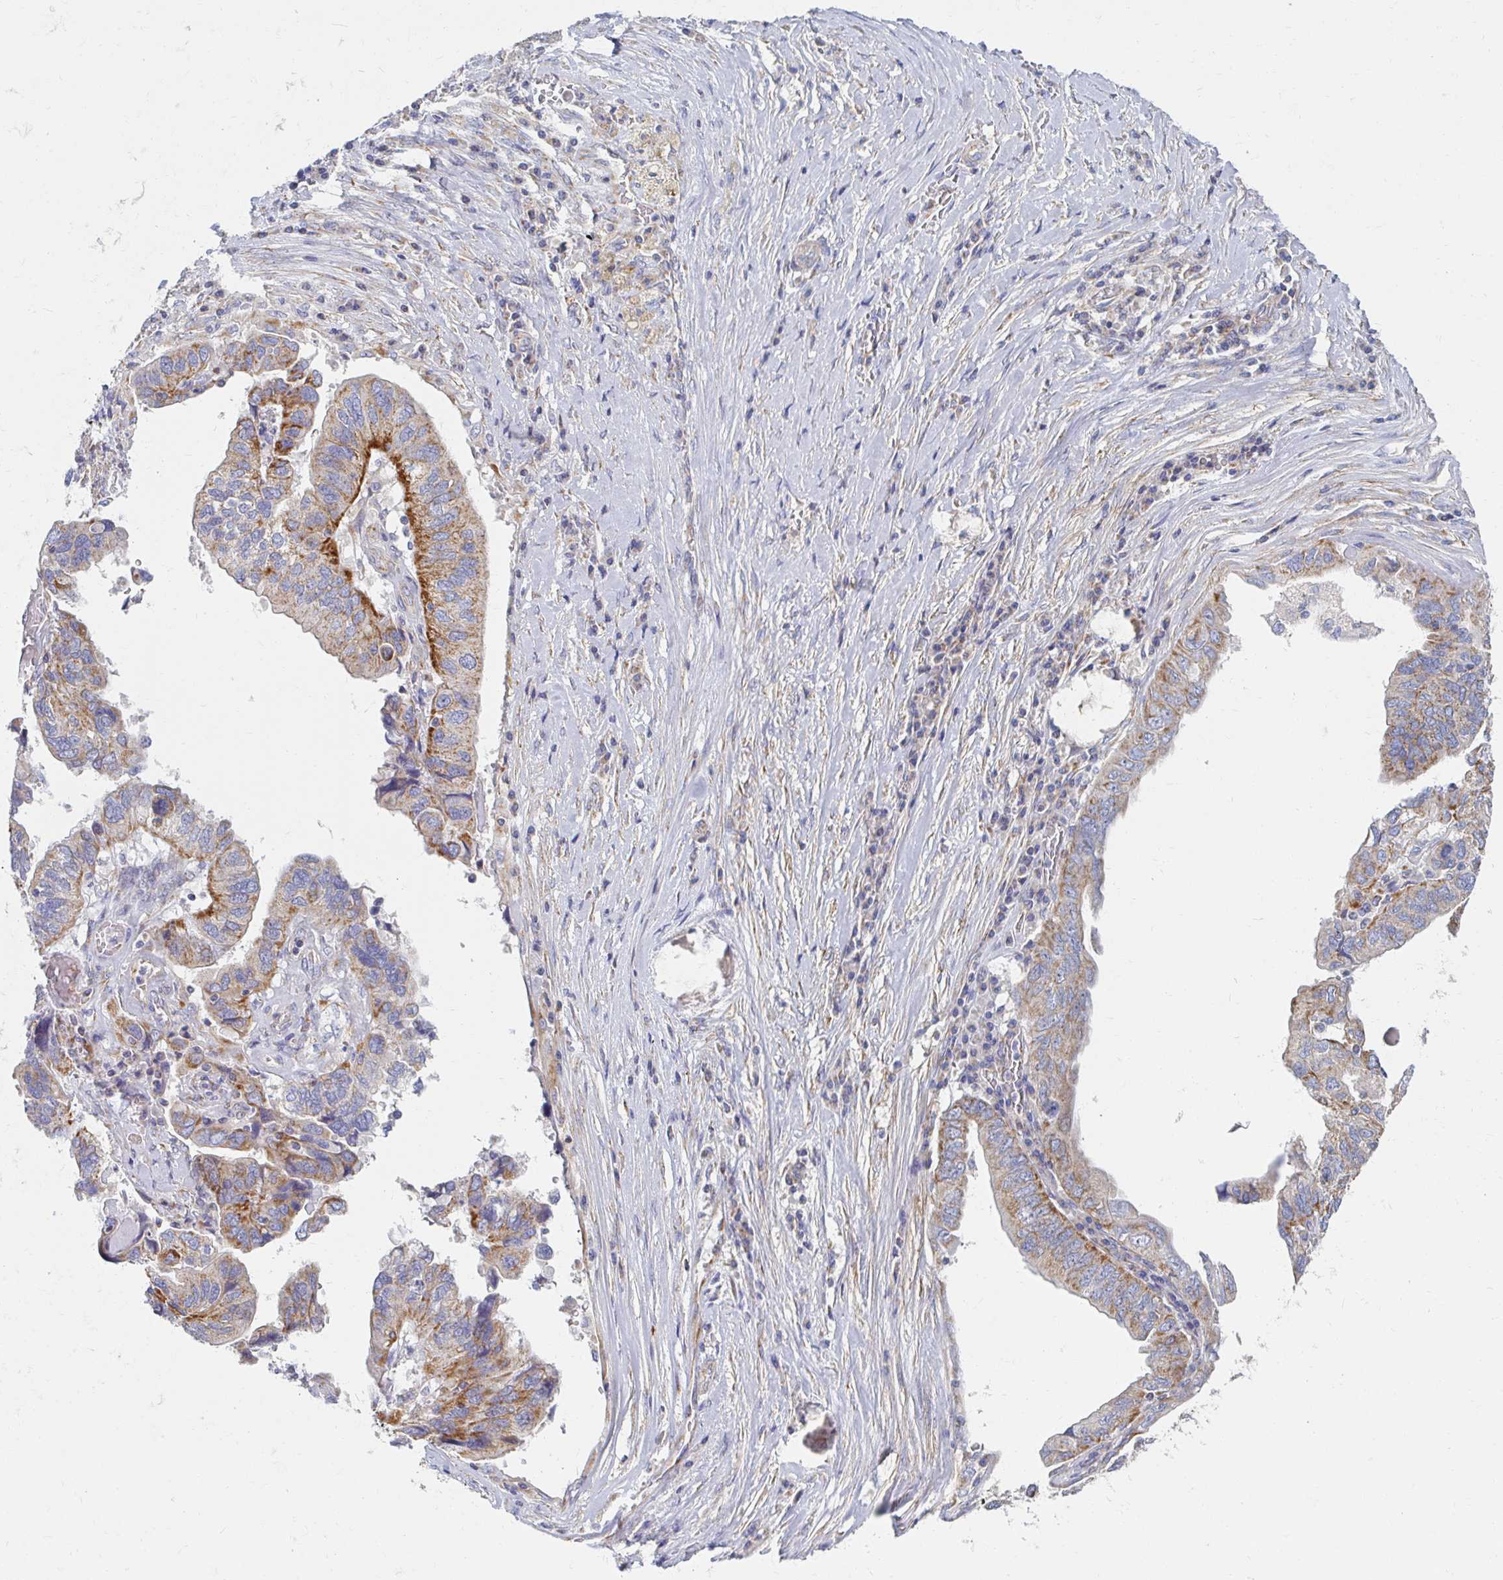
{"staining": {"intensity": "strong", "quantity": "25%-75%", "location": "cytoplasmic/membranous"}, "tissue": "ovarian cancer", "cell_type": "Tumor cells", "image_type": "cancer", "snomed": [{"axis": "morphology", "description": "Cystadenocarcinoma, serous, NOS"}, {"axis": "topography", "description": "Ovary"}], "caption": "There is high levels of strong cytoplasmic/membranous positivity in tumor cells of ovarian cancer, as demonstrated by immunohistochemical staining (brown color).", "gene": "MAVS", "patient": {"sex": "female", "age": 79}}